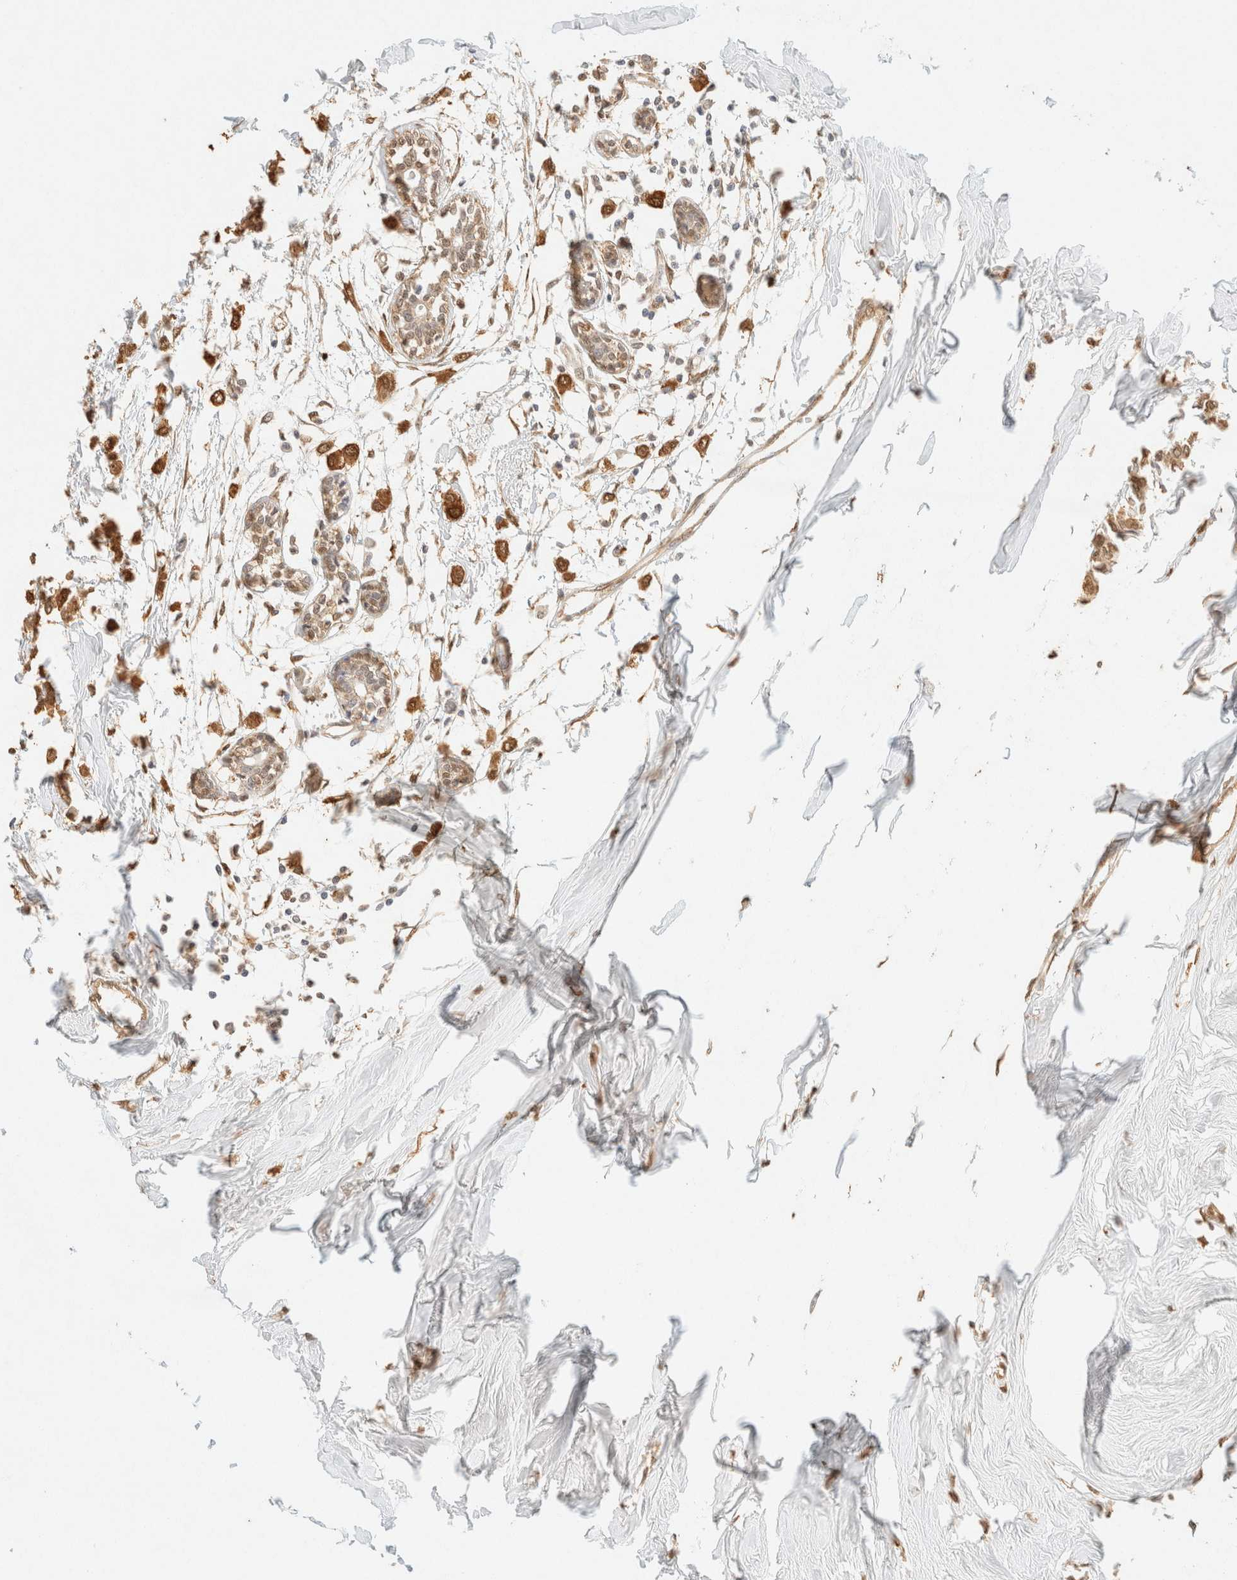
{"staining": {"intensity": "moderate", "quantity": ">75%", "location": "cytoplasmic/membranous,nuclear"}, "tissue": "breast cancer", "cell_type": "Tumor cells", "image_type": "cancer", "snomed": [{"axis": "morphology", "description": "Lobular carcinoma"}, {"axis": "topography", "description": "Breast"}], "caption": "Human breast lobular carcinoma stained with a brown dye displays moderate cytoplasmic/membranous and nuclear positive staining in approximately >75% of tumor cells.", "gene": "S100A13", "patient": {"sex": "female", "age": 51}}